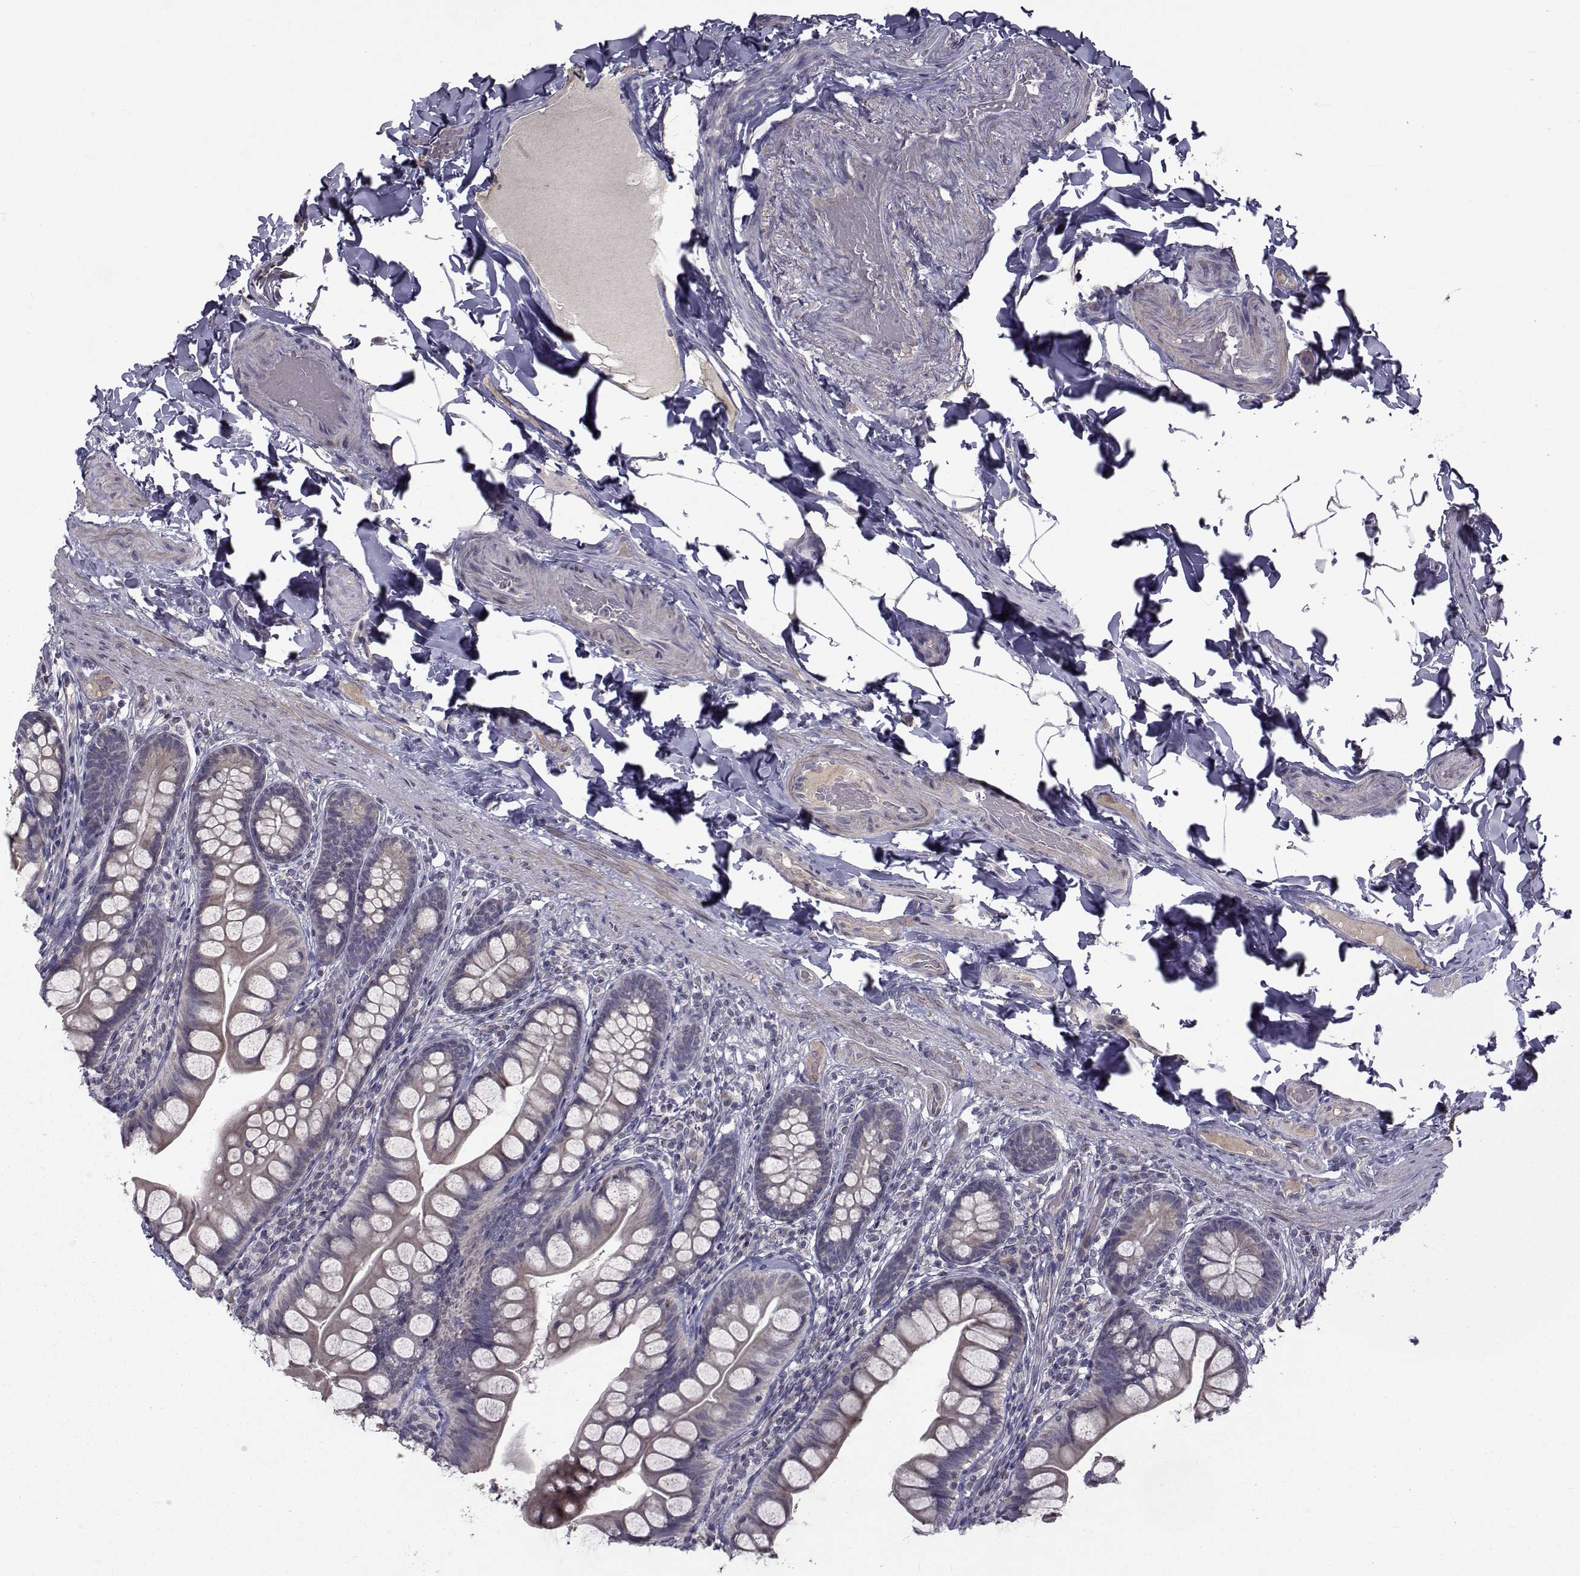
{"staining": {"intensity": "weak", "quantity": "25%-75%", "location": "cytoplasmic/membranous"}, "tissue": "small intestine", "cell_type": "Glandular cells", "image_type": "normal", "snomed": [{"axis": "morphology", "description": "Normal tissue, NOS"}, {"axis": "topography", "description": "Small intestine"}], "caption": "Immunohistochemistry of benign human small intestine reveals low levels of weak cytoplasmic/membranous expression in about 25%-75% of glandular cells. The protein of interest is shown in brown color, while the nuclei are stained blue.", "gene": "FDXR", "patient": {"sex": "male", "age": 70}}